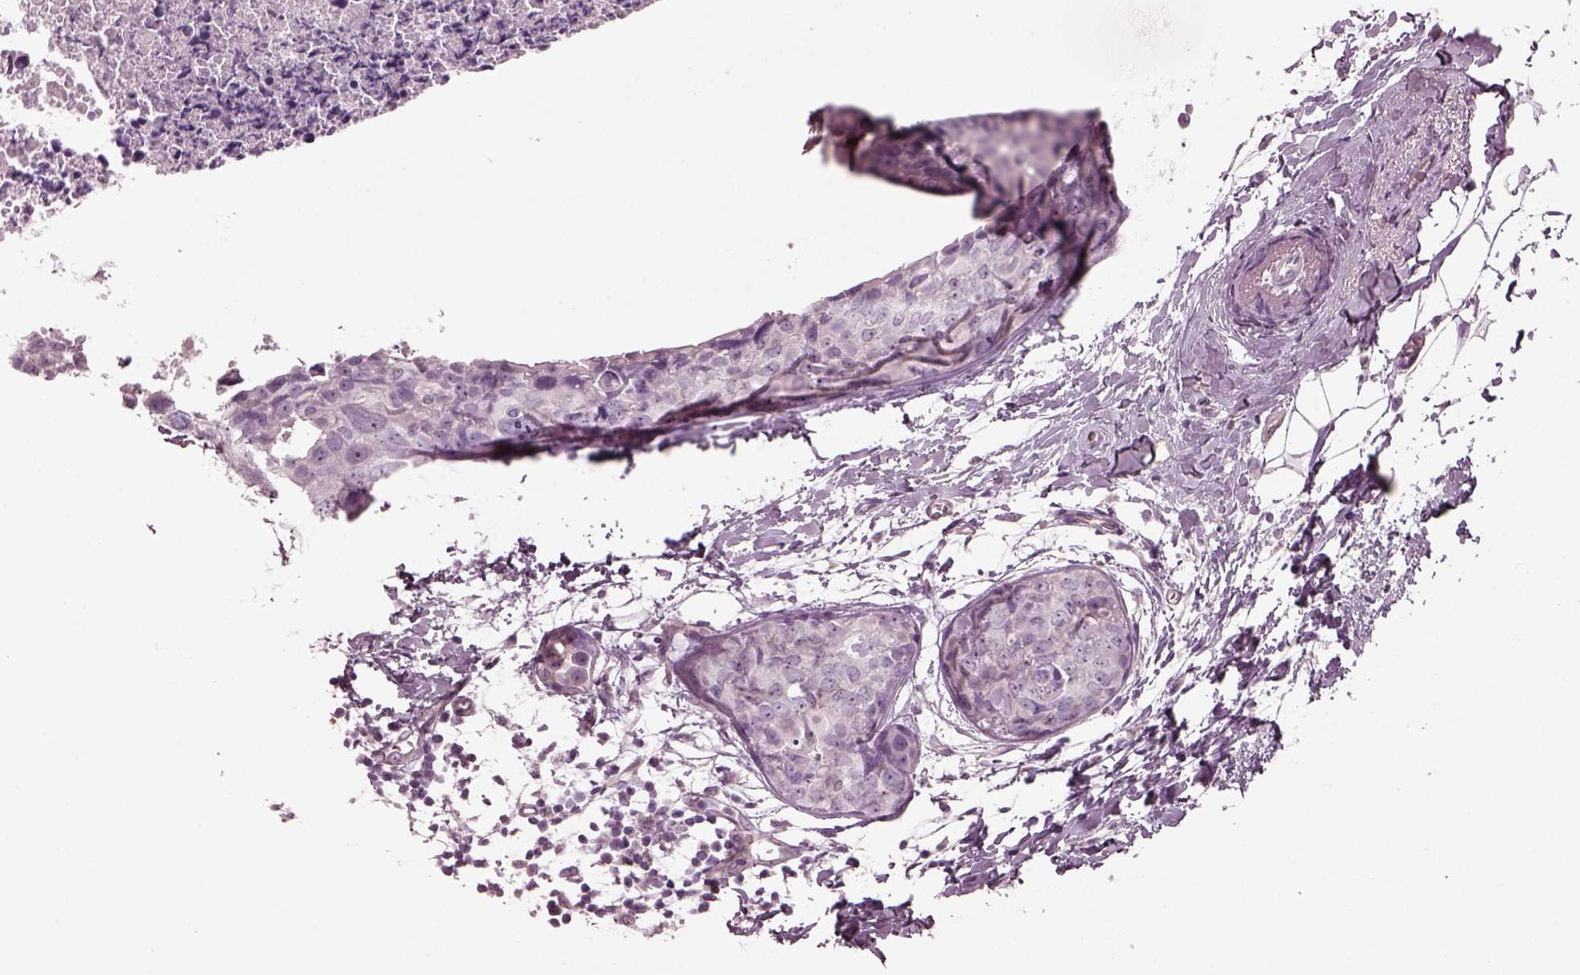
{"staining": {"intensity": "negative", "quantity": "none", "location": "none"}, "tissue": "breast cancer", "cell_type": "Tumor cells", "image_type": "cancer", "snomed": [{"axis": "morphology", "description": "Duct carcinoma"}, {"axis": "topography", "description": "Breast"}], "caption": "A micrograph of breast infiltrating ductal carcinoma stained for a protein reveals no brown staining in tumor cells. (Brightfield microscopy of DAB IHC at high magnification).", "gene": "CACNG4", "patient": {"sex": "female", "age": 38}}